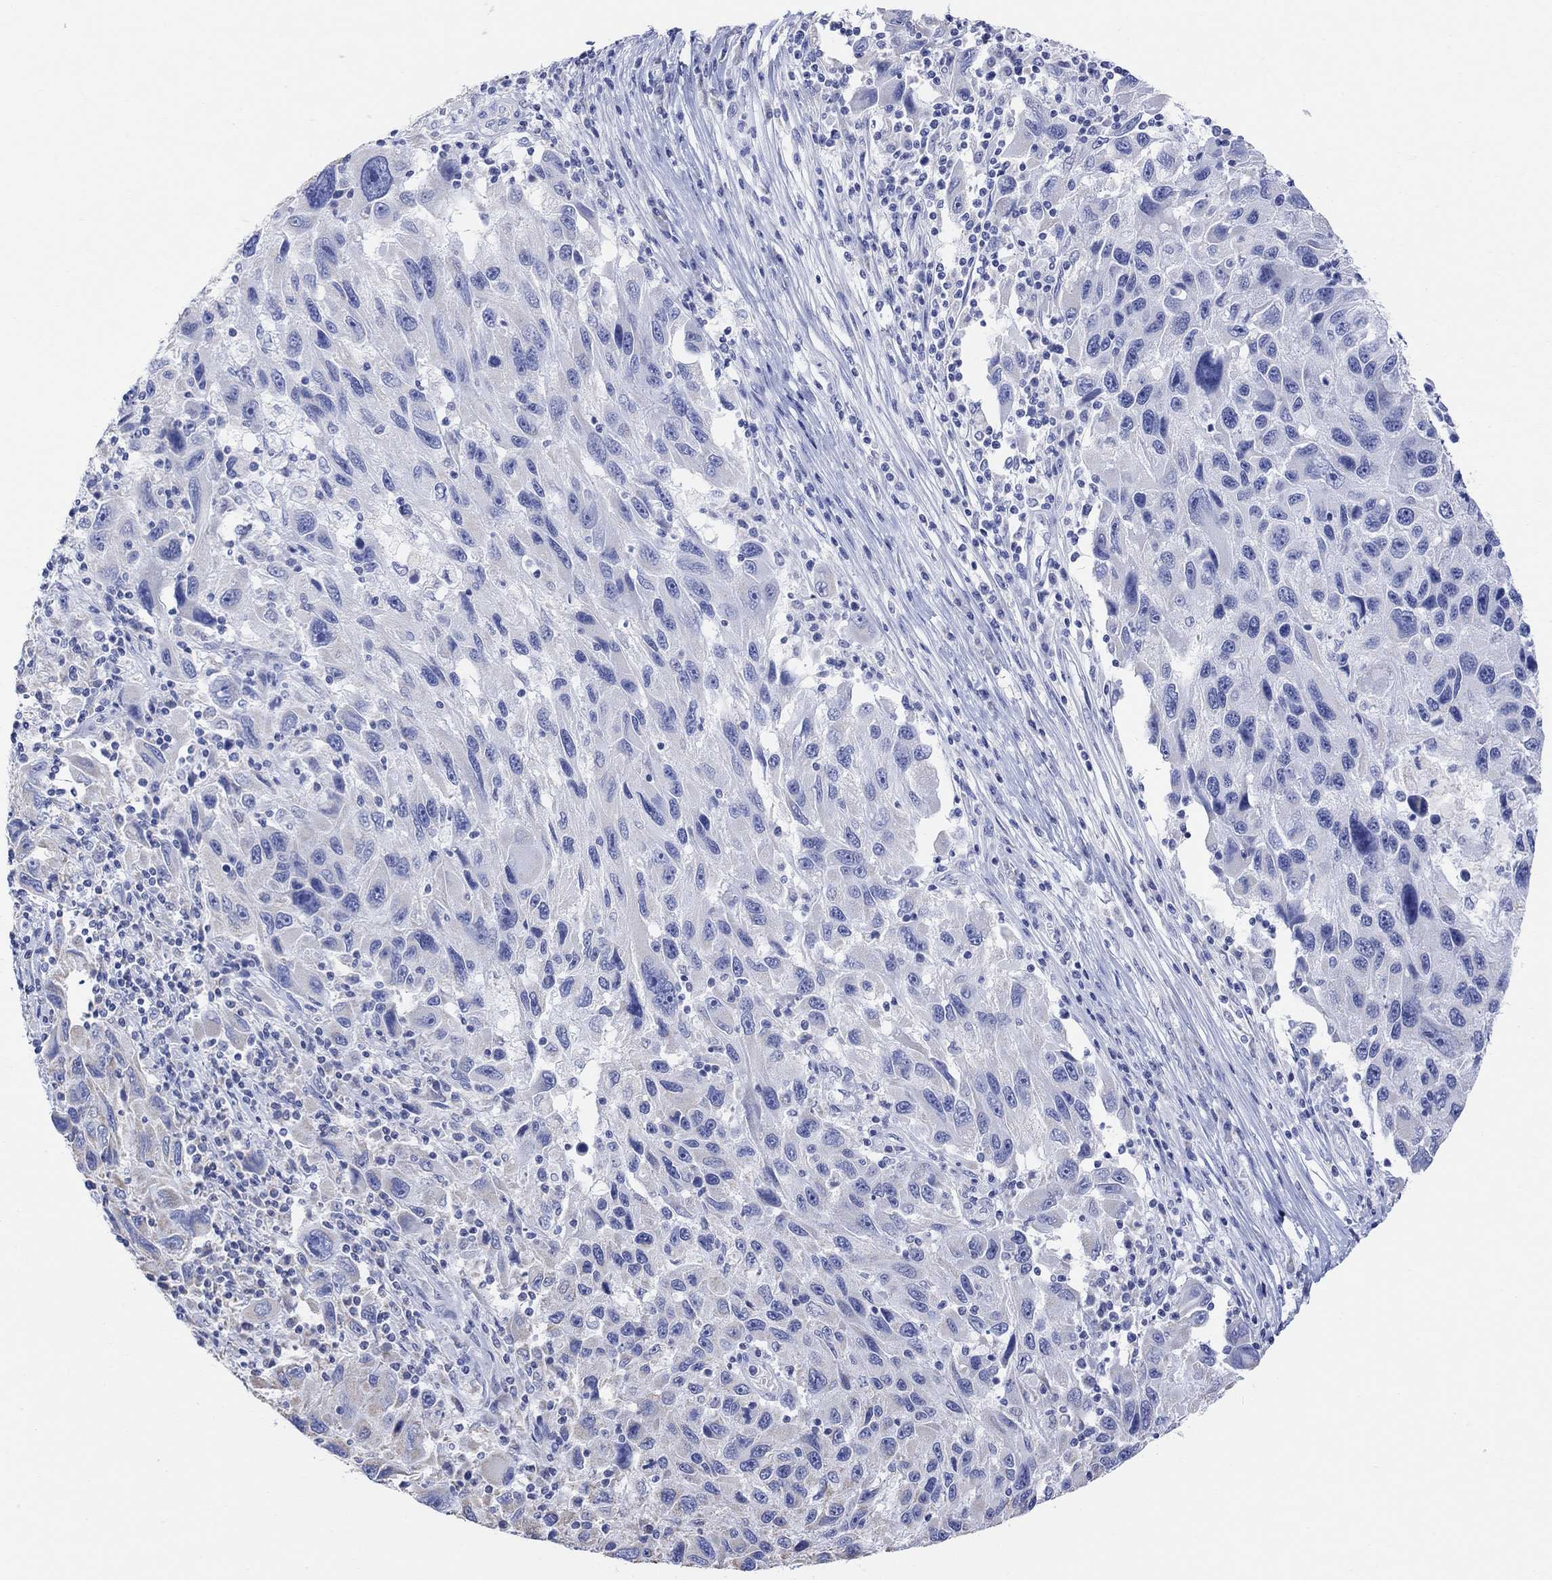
{"staining": {"intensity": "negative", "quantity": "none", "location": "none"}, "tissue": "melanoma", "cell_type": "Tumor cells", "image_type": "cancer", "snomed": [{"axis": "morphology", "description": "Malignant melanoma, NOS"}, {"axis": "topography", "description": "Skin"}], "caption": "Human malignant melanoma stained for a protein using immunohistochemistry demonstrates no expression in tumor cells.", "gene": "SYT12", "patient": {"sex": "male", "age": 53}}